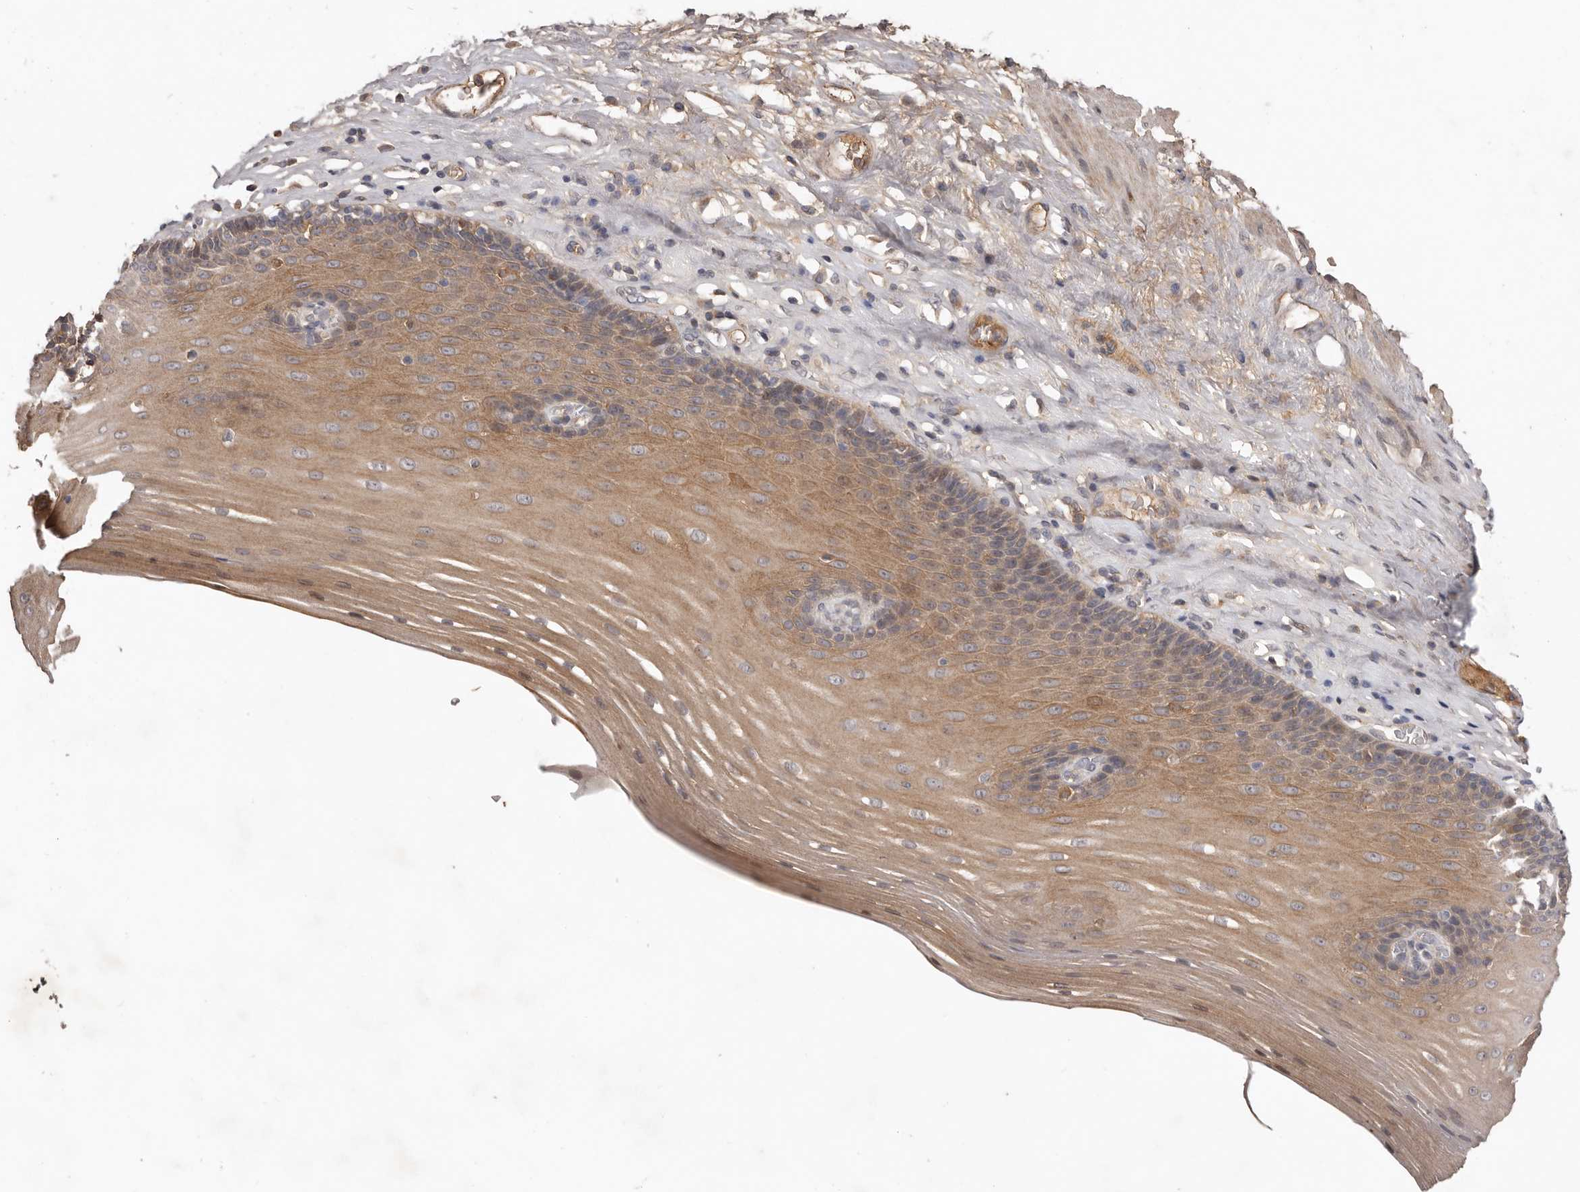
{"staining": {"intensity": "moderate", "quantity": ">75%", "location": "cytoplasmic/membranous"}, "tissue": "esophagus", "cell_type": "Squamous epithelial cells", "image_type": "normal", "snomed": [{"axis": "morphology", "description": "Normal tissue, NOS"}, {"axis": "topography", "description": "Esophagus"}], "caption": "The immunohistochemical stain highlights moderate cytoplasmic/membranous staining in squamous epithelial cells of benign esophagus.", "gene": "NMUR1", "patient": {"sex": "male", "age": 62}}